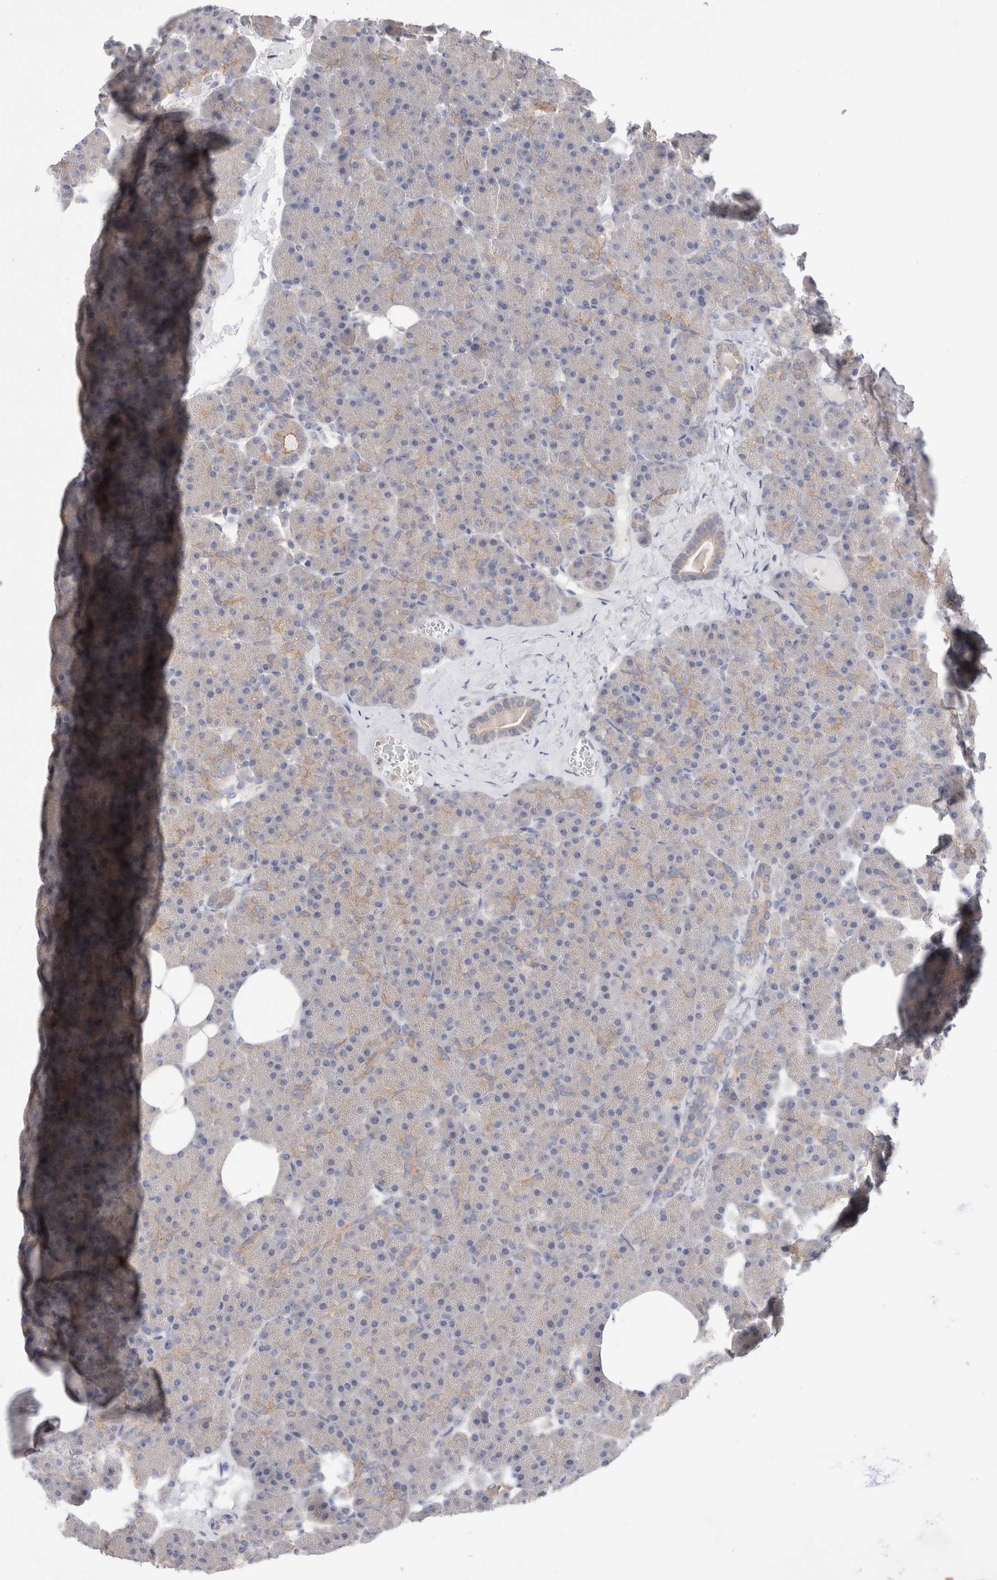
{"staining": {"intensity": "weak", "quantity": "25%-75%", "location": "cytoplasmic/membranous"}, "tissue": "pancreas", "cell_type": "Exocrine glandular cells", "image_type": "normal", "snomed": [{"axis": "morphology", "description": "Normal tissue, NOS"}, {"axis": "morphology", "description": "Carcinoid, malignant, NOS"}, {"axis": "topography", "description": "Pancreas"}], "caption": "Immunohistochemistry (IHC) photomicrograph of benign pancreas: human pancreas stained using immunohistochemistry displays low levels of weak protein expression localized specifically in the cytoplasmic/membranous of exocrine glandular cells, appearing as a cytoplasmic/membranous brown color.", "gene": "IFT74", "patient": {"sex": "female", "age": 35}}